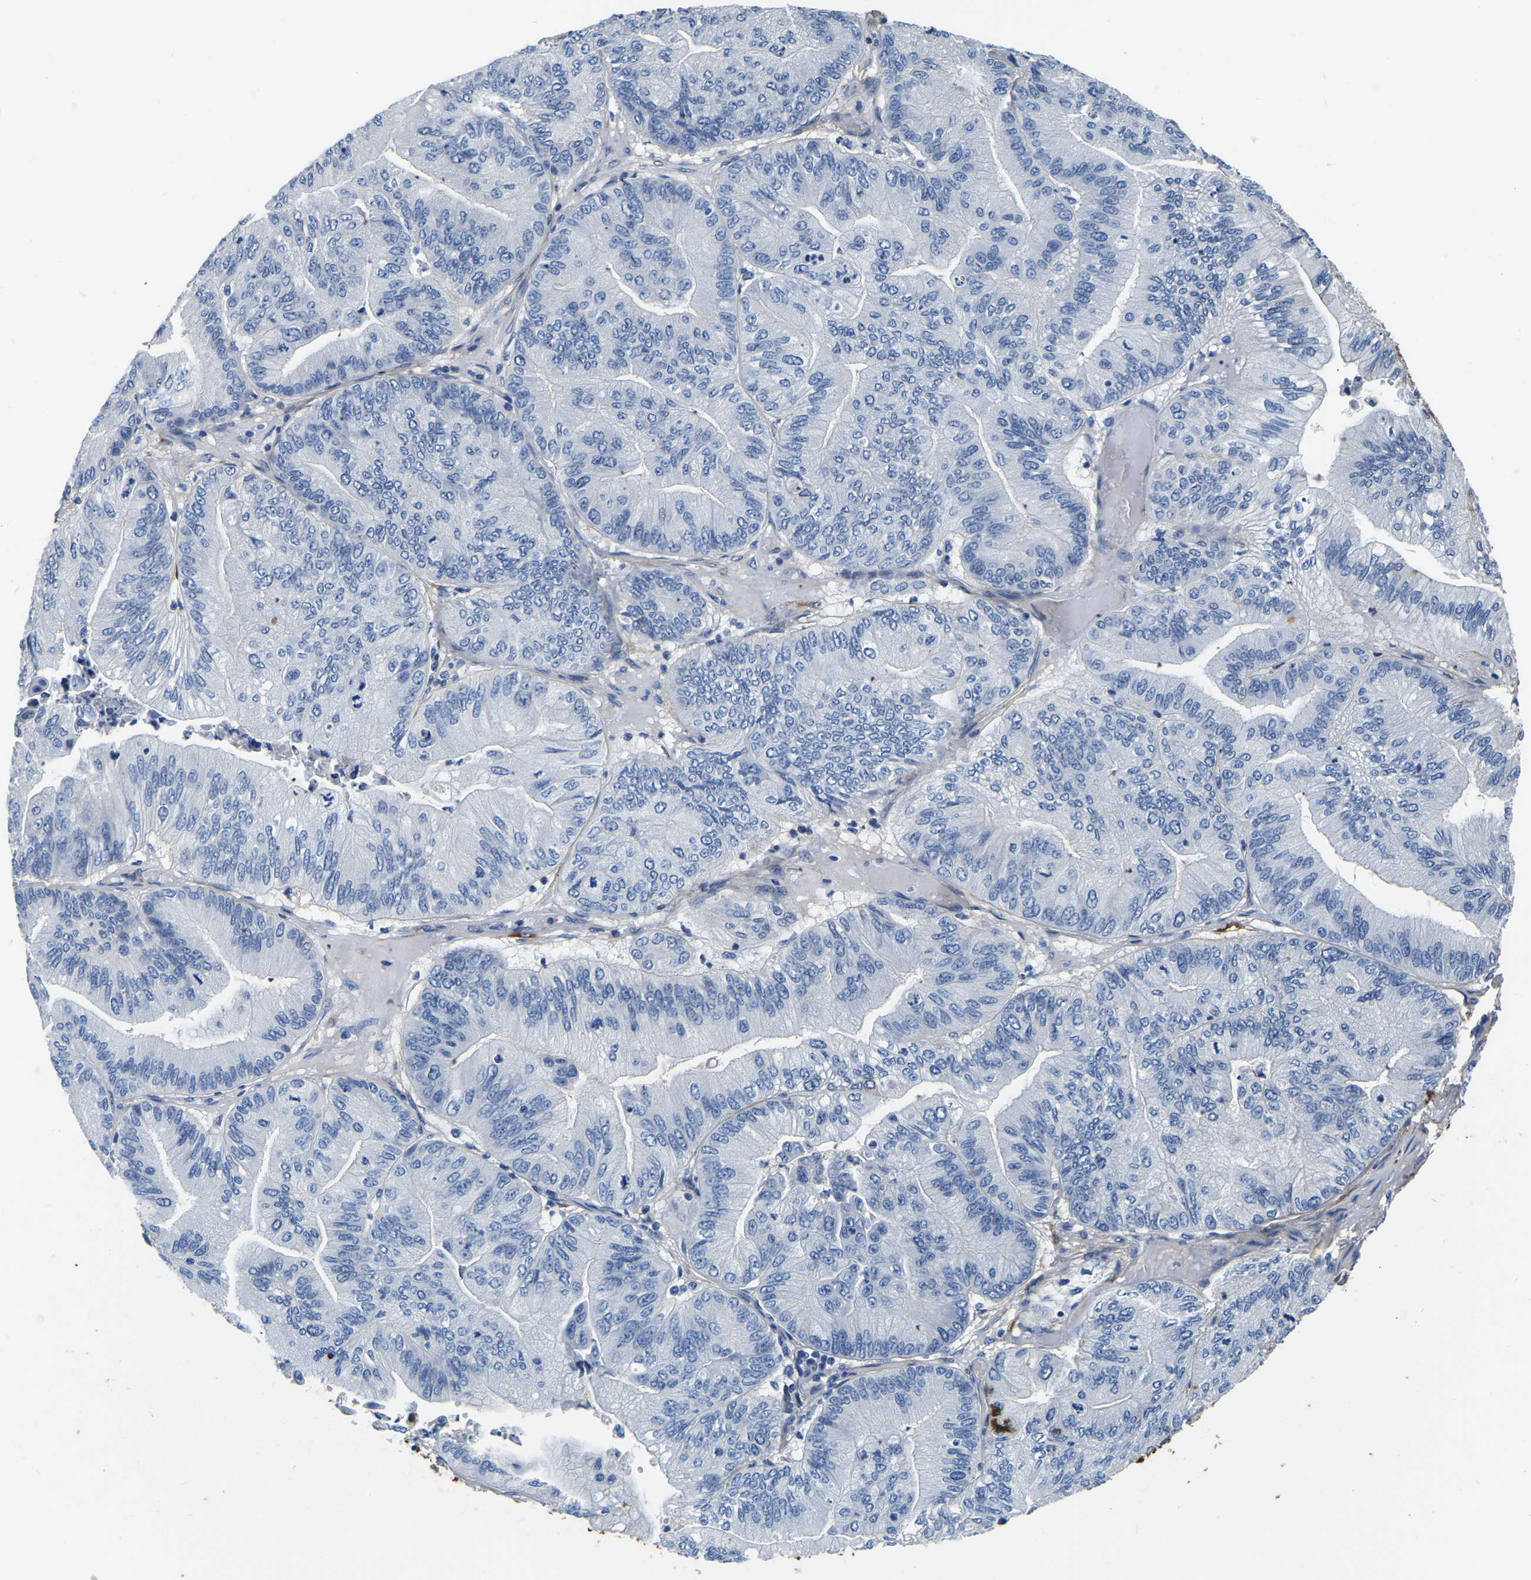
{"staining": {"intensity": "negative", "quantity": "none", "location": "none"}, "tissue": "ovarian cancer", "cell_type": "Tumor cells", "image_type": "cancer", "snomed": [{"axis": "morphology", "description": "Cystadenocarcinoma, mucinous, NOS"}, {"axis": "topography", "description": "Ovary"}], "caption": "Tumor cells show no significant protein staining in ovarian cancer (mucinous cystadenocarcinoma).", "gene": "COL6A1", "patient": {"sex": "female", "age": 61}}